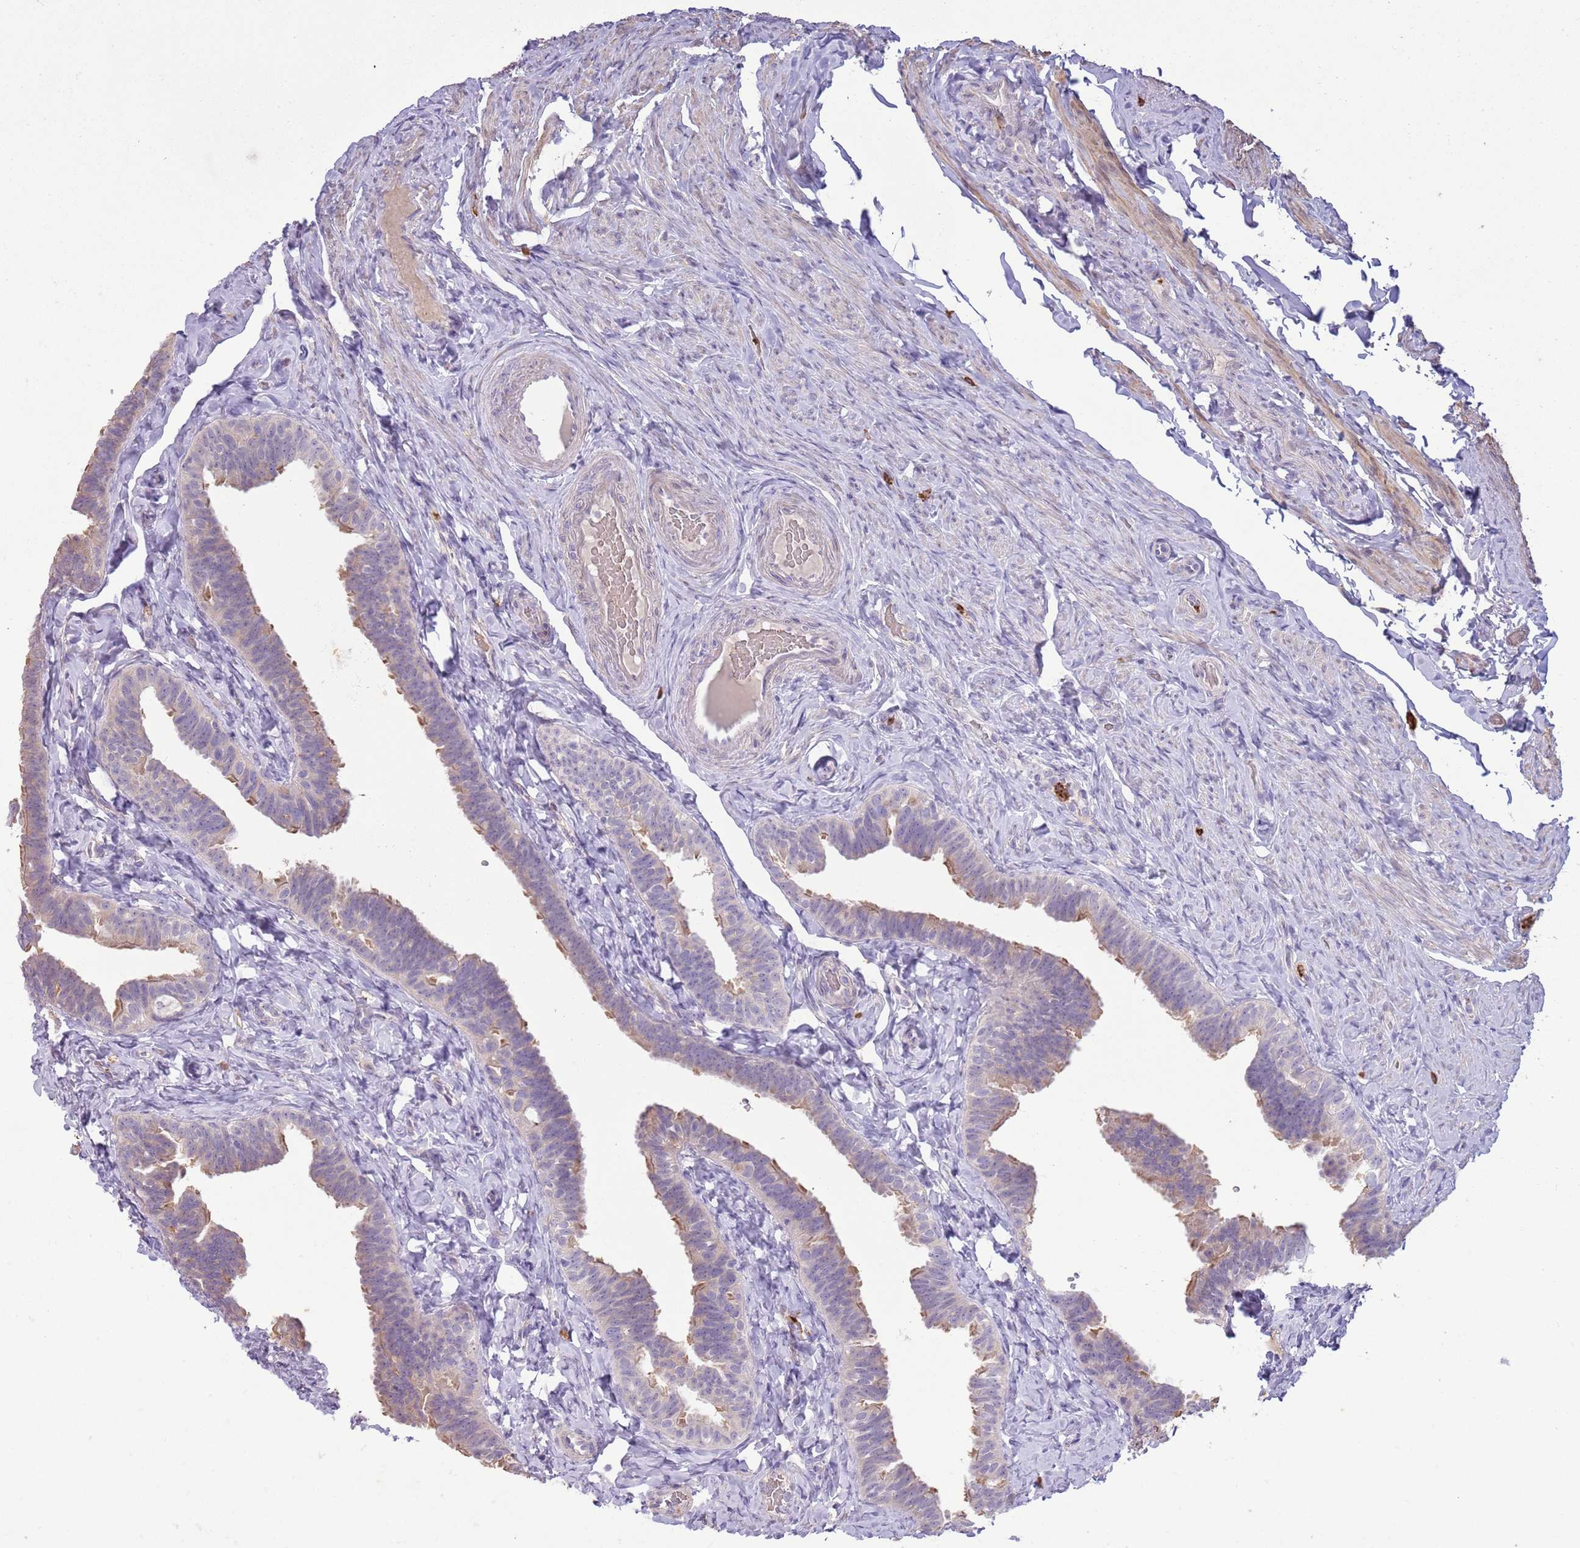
{"staining": {"intensity": "weak", "quantity": "25%-75%", "location": "cytoplasmic/membranous"}, "tissue": "fallopian tube", "cell_type": "Glandular cells", "image_type": "normal", "snomed": [{"axis": "morphology", "description": "Normal tissue, NOS"}, {"axis": "topography", "description": "Fallopian tube"}], "caption": "Immunohistochemical staining of benign human fallopian tube shows 25%-75% levels of weak cytoplasmic/membranous protein expression in about 25%-75% of glandular cells.", "gene": "P2RY13", "patient": {"sex": "female", "age": 65}}